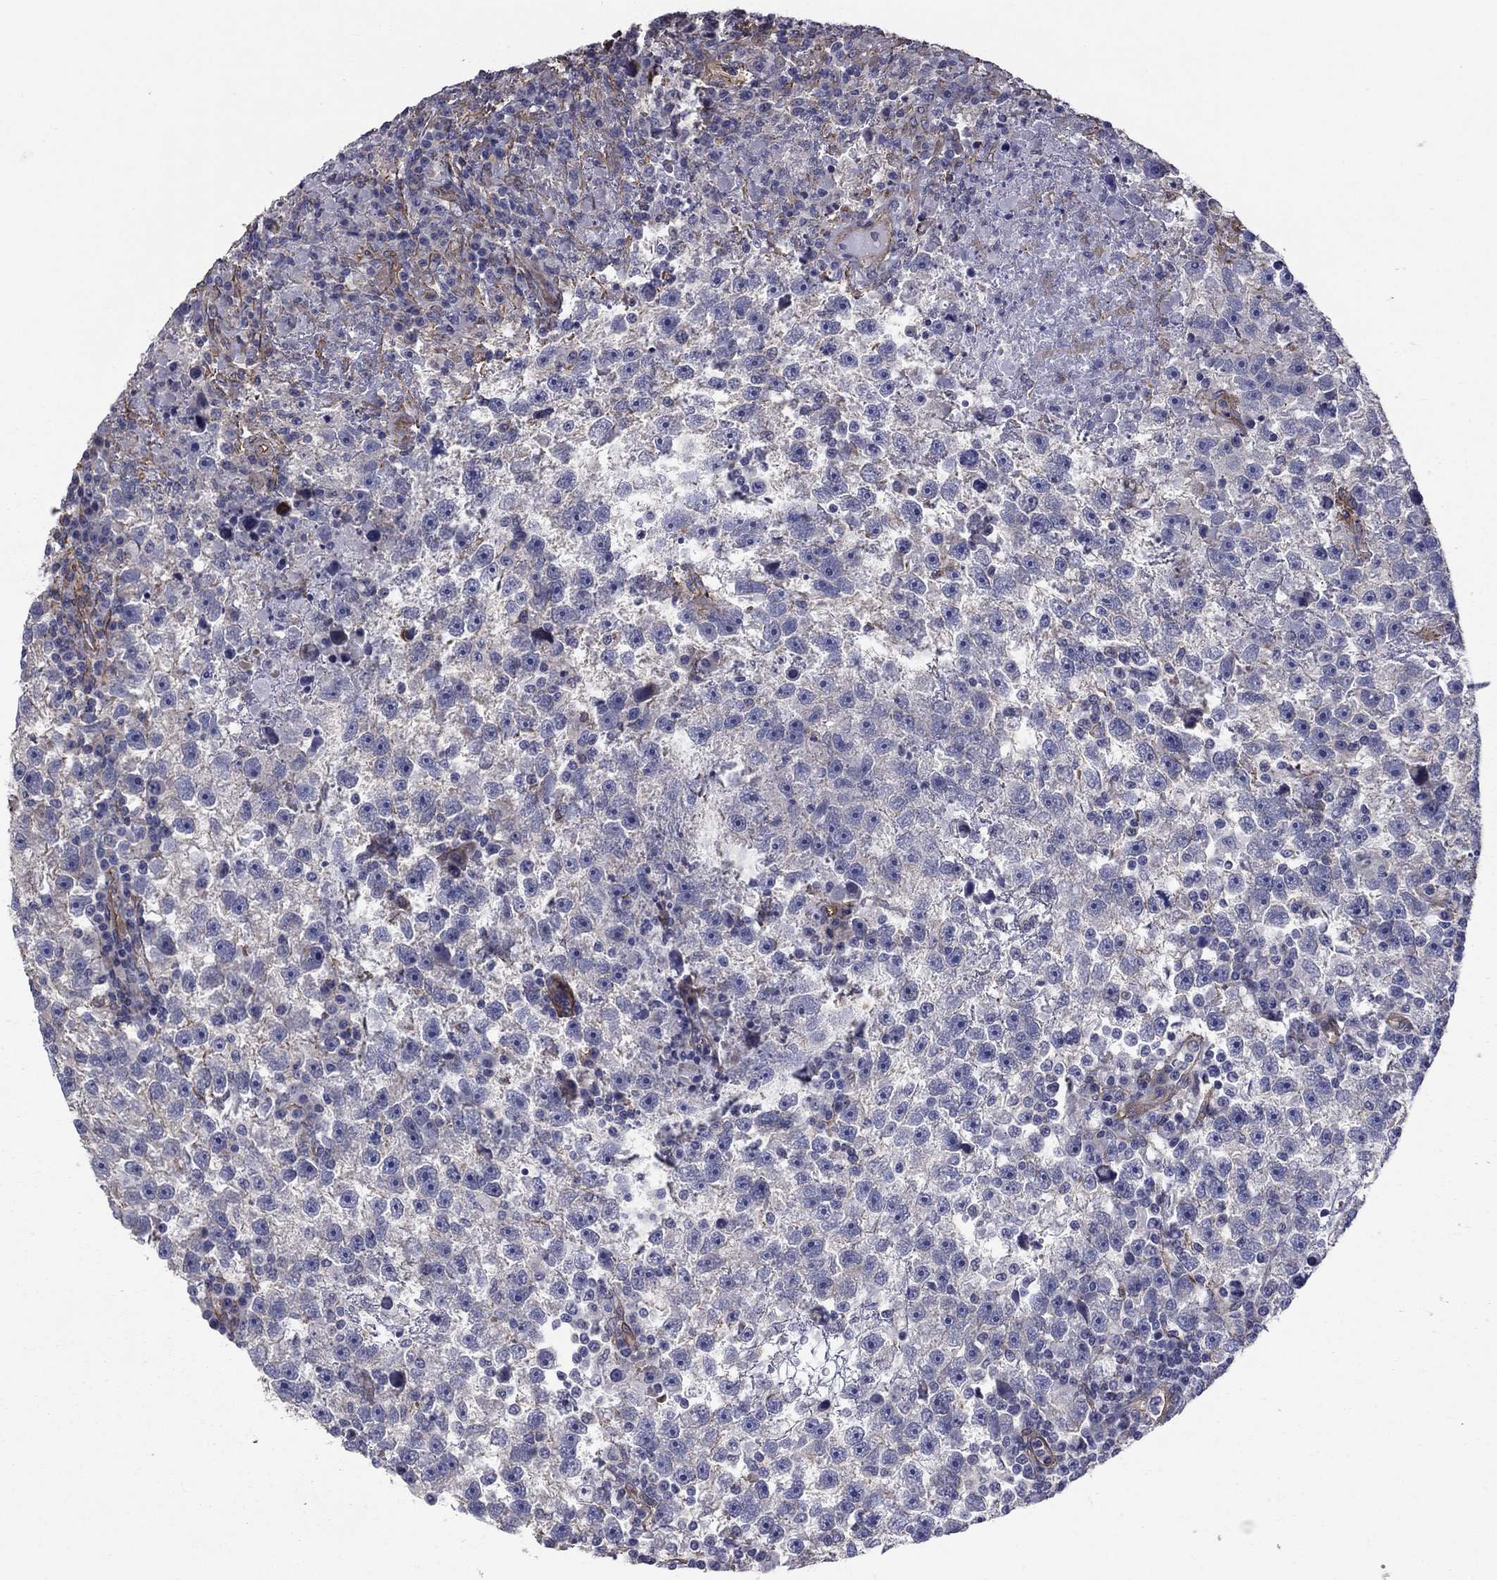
{"staining": {"intensity": "moderate", "quantity": "<25%", "location": "cytoplasmic/membranous"}, "tissue": "testis cancer", "cell_type": "Tumor cells", "image_type": "cancer", "snomed": [{"axis": "morphology", "description": "Seminoma, NOS"}, {"axis": "topography", "description": "Testis"}], "caption": "Protein staining demonstrates moderate cytoplasmic/membranous staining in about <25% of tumor cells in testis cancer (seminoma).", "gene": "TCHH", "patient": {"sex": "male", "age": 47}}